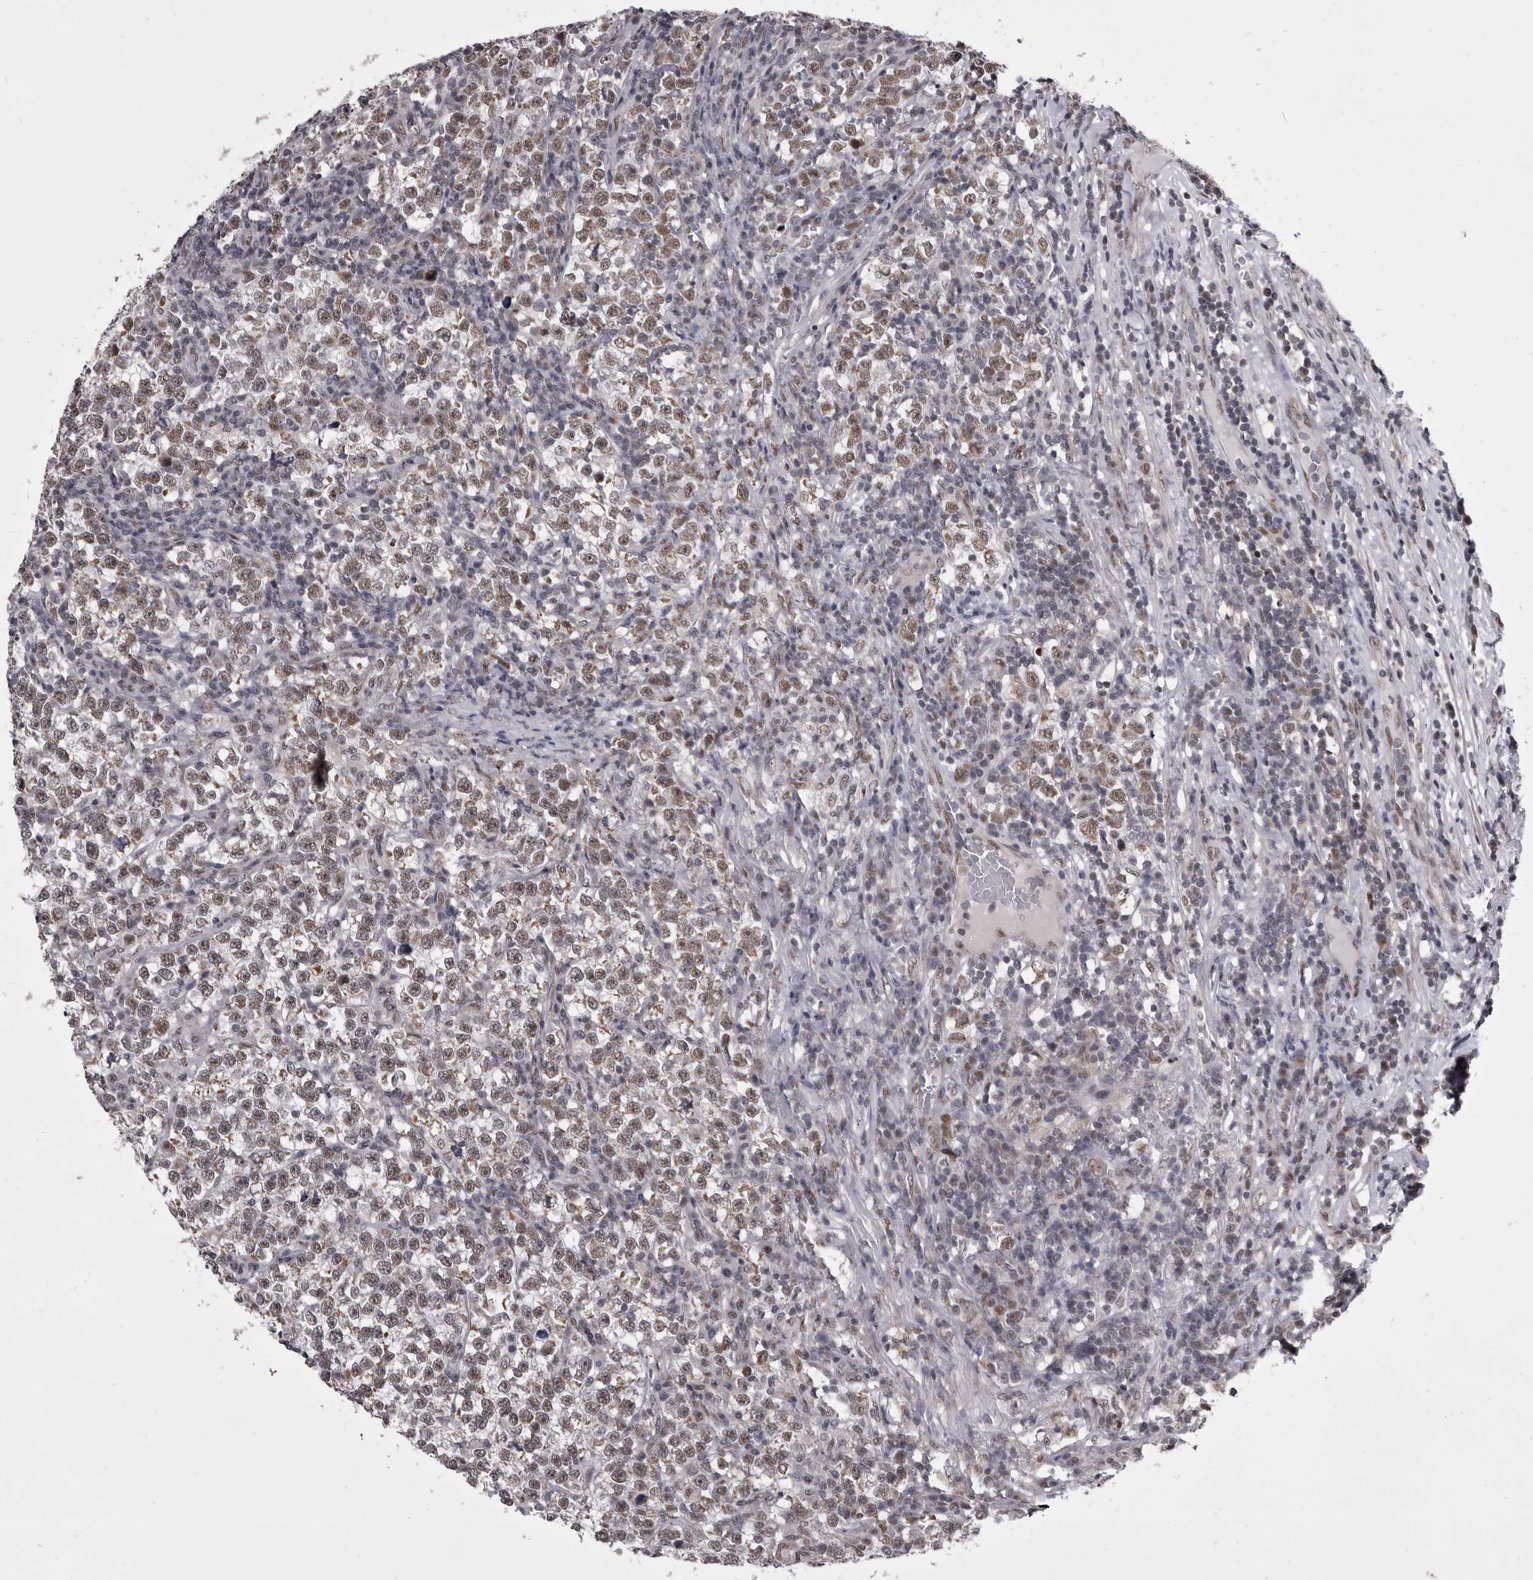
{"staining": {"intensity": "weak", "quantity": "25%-75%", "location": "nuclear"}, "tissue": "testis cancer", "cell_type": "Tumor cells", "image_type": "cancer", "snomed": [{"axis": "morphology", "description": "Normal tissue, NOS"}, {"axis": "morphology", "description": "Seminoma, NOS"}, {"axis": "topography", "description": "Testis"}], "caption": "IHC staining of testis seminoma, which exhibits low levels of weak nuclear staining in about 25%-75% of tumor cells indicating weak nuclear protein expression. The staining was performed using DAB (3,3'-diaminobenzidine) (brown) for protein detection and nuclei were counterstained in hematoxylin (blue).", "gene": "PRPF3", "patient": {"sex": "male", "age": 43}}